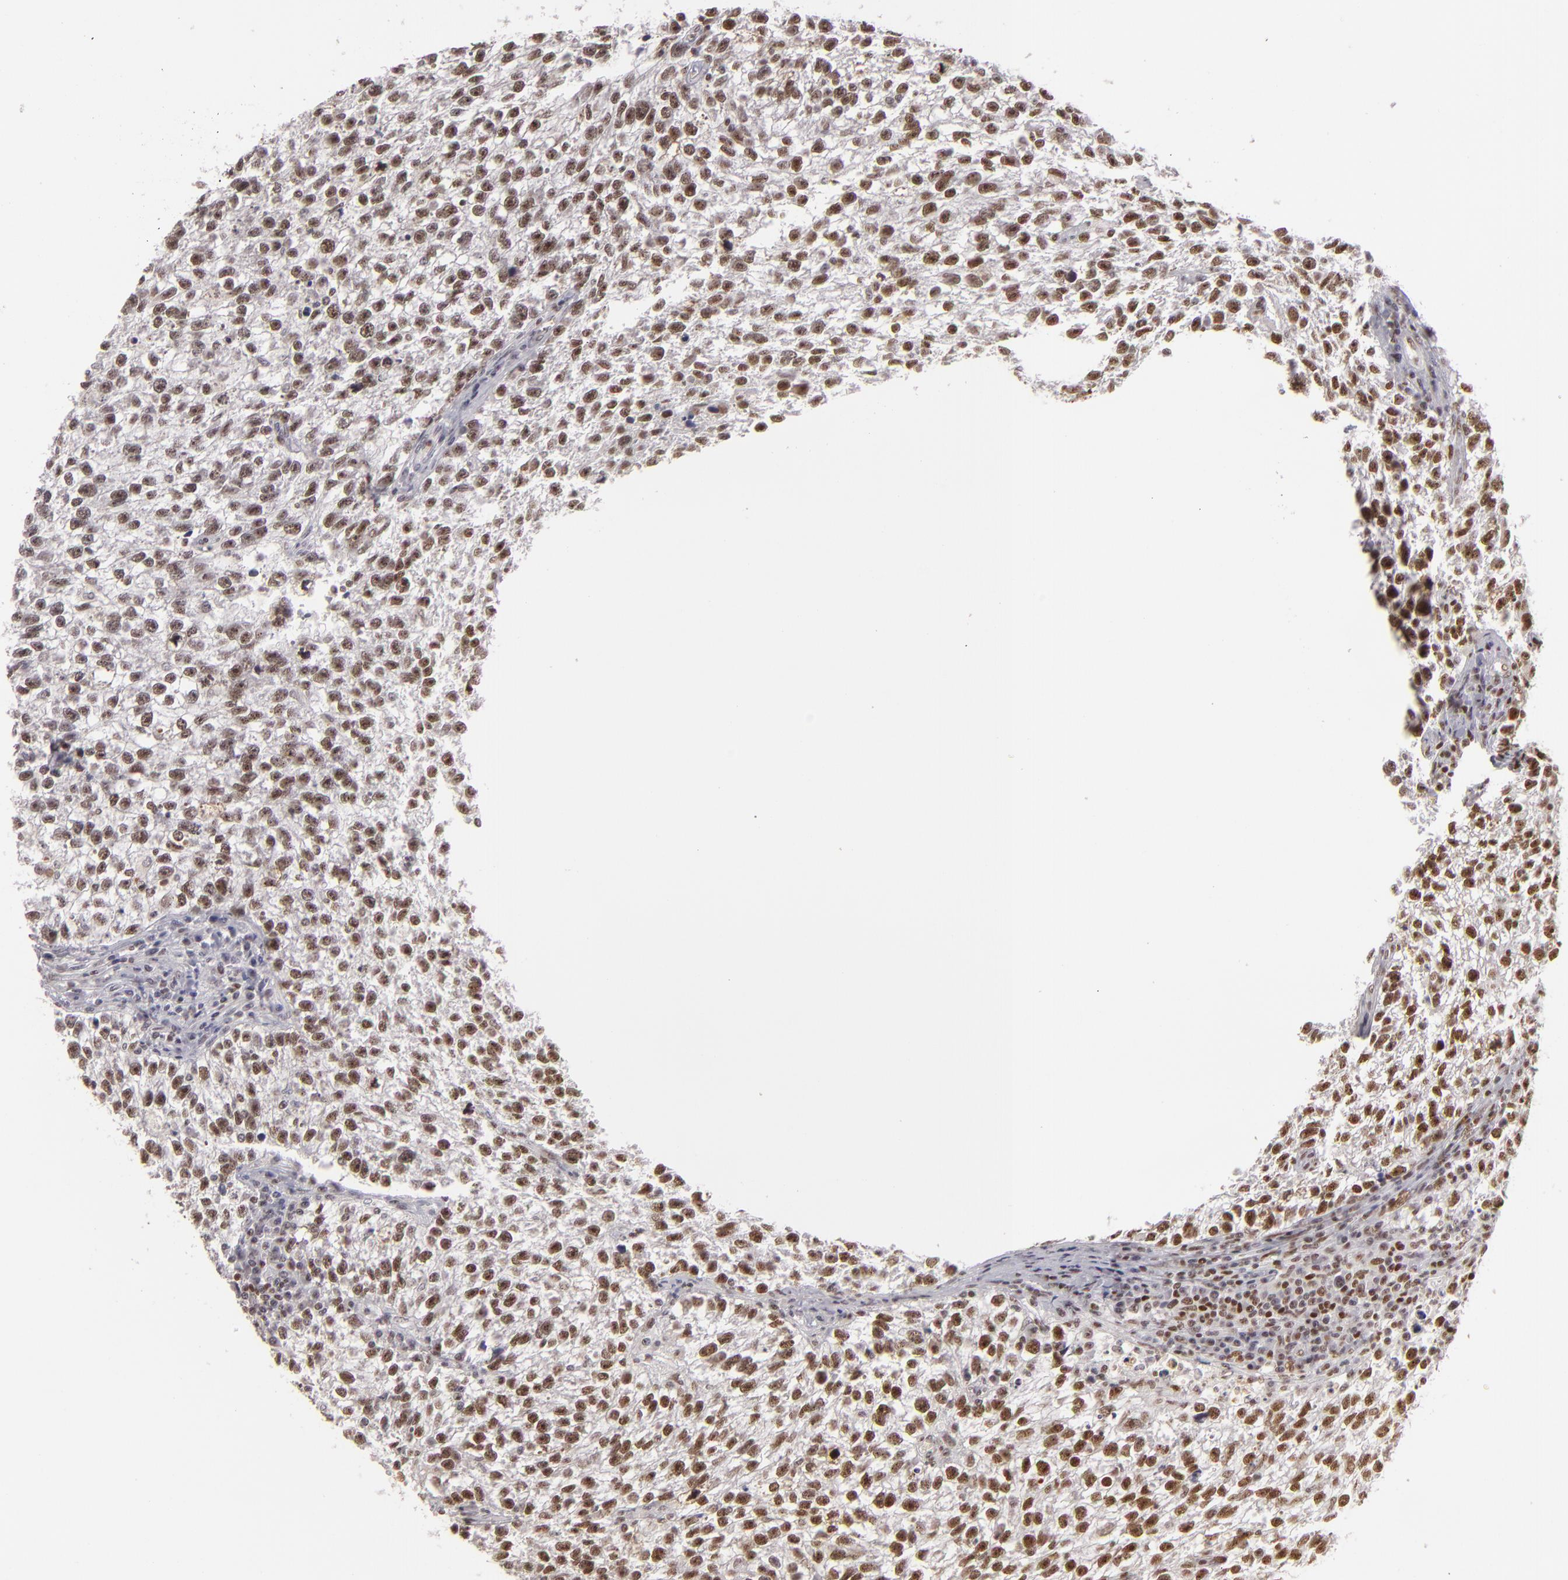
{"staining": {"intensity": "strong", "quantity": ">75%", "location": "nuclear"}, "tissue": "testis cancer", "cell_type": "Tumor cells", "image_type": "cancer", "snomed": [{"axis": "morphology", "description": "Seminoma, NOS"}, {"axis": "topography", "description": "Testis"}], "caption": "Tumor cells demonstrate high levels of strong nuclear staining in about >75% of cells in seminoma (testis).", "gene": "DAXX", "patient": {"sex": "male", "age": 38}}